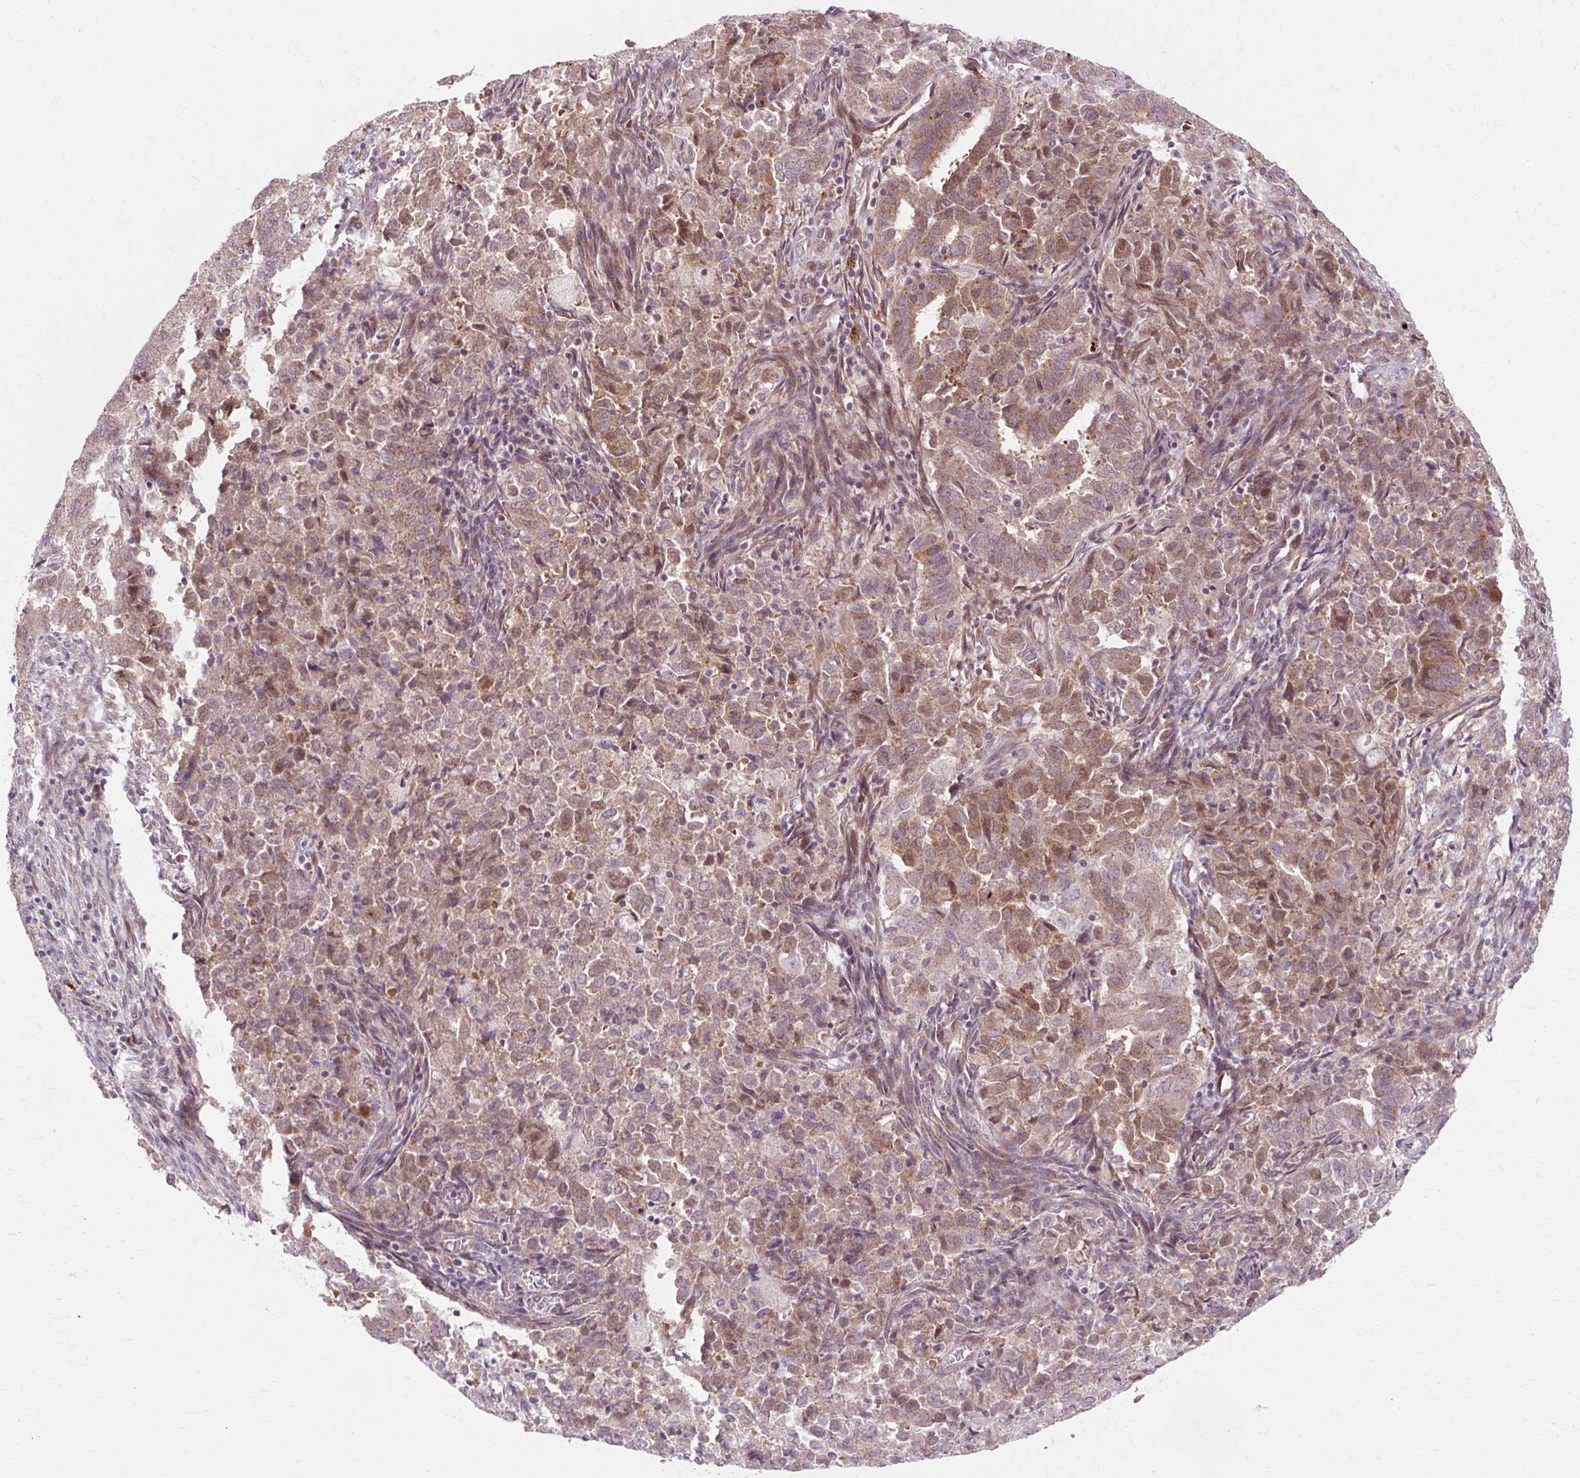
{"staining": {"intensity": "moderate", "quantity": "25%-75%", "location": "cytoplasmic/membranous"}, "tissue": "endometrial cancer", "cell_type": "Tumor cells", "image_type": "cancer", "snomed": [{"axis": "morphology", "description": "Adenocarcinoma, NOS"}, {"axis": "topography", "description": "Endometrium"}], "caption": "Adenocarcinoma (endometrial) was stained to show a protein in brown. There is medium levels of moderate cytoplasmic/membranous expression in approximately 25%-75% of tumor cells. The staining was performed using DAB (3,3'-diaminobenzidine) to visualize the protein expression in brown, while the nuclei were stained in blue with hematoxylin (Magnification: 20x).", "gene": "GEMIN2", "patient": {"sex": "female", "age": 72}}